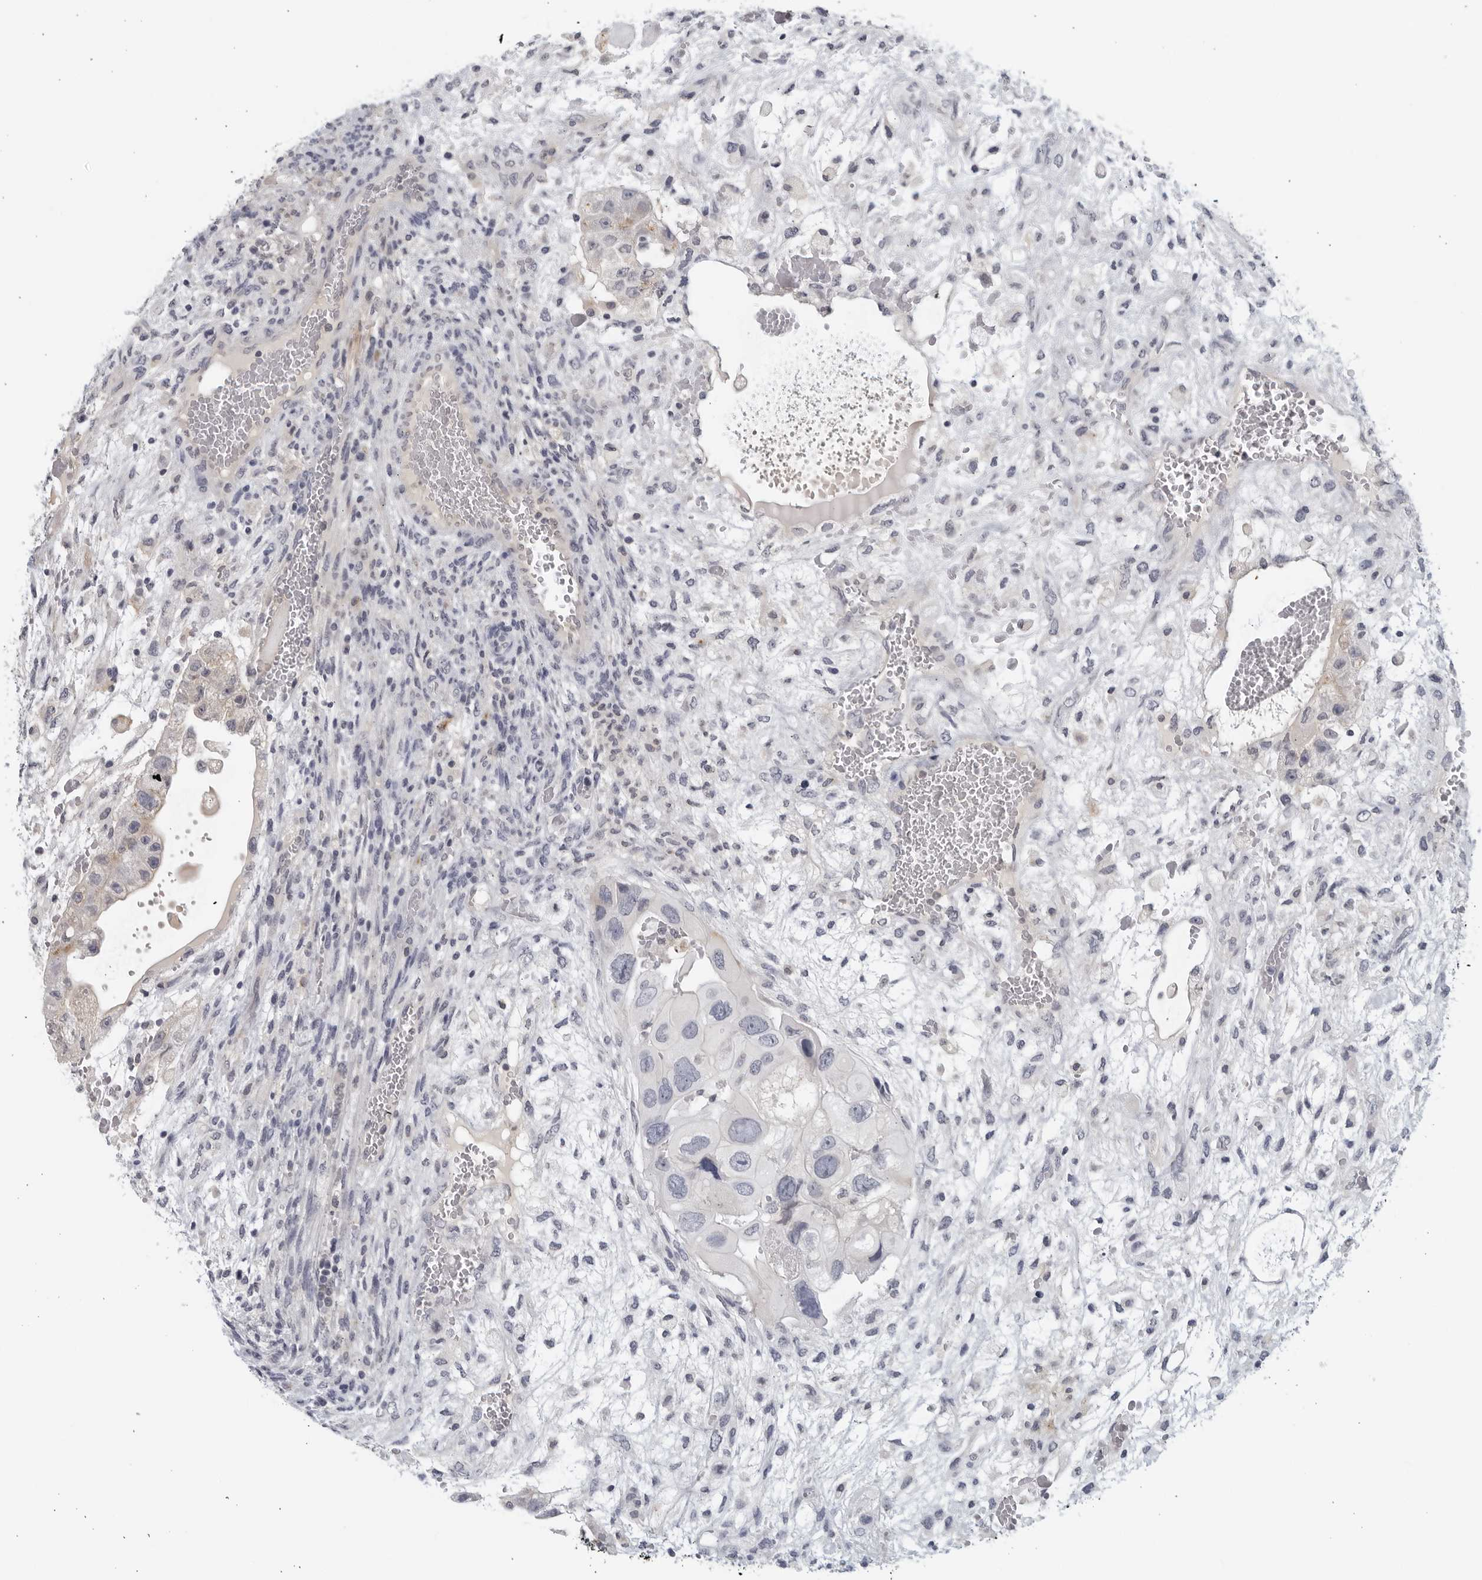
{"staining": {"intensity": "negative", "quantity": "none", "location": "none"}, "tissue": "testis cancer", "cell_type": "Tumor cells", "image_type": "cancer", "snomed": [{"axis": "morphology", "description": "Carcinoma, Embryonal, NOS"}, {"axis": "topography", "description": "Testis"}], "caption": "This is an immunohistochemistry photomicrograph of testis cancer (embryonal carcinoma). There is no staining in tumor cells.", "gene": "MATN1", "patient": {"sex": "male", "age": 36}}